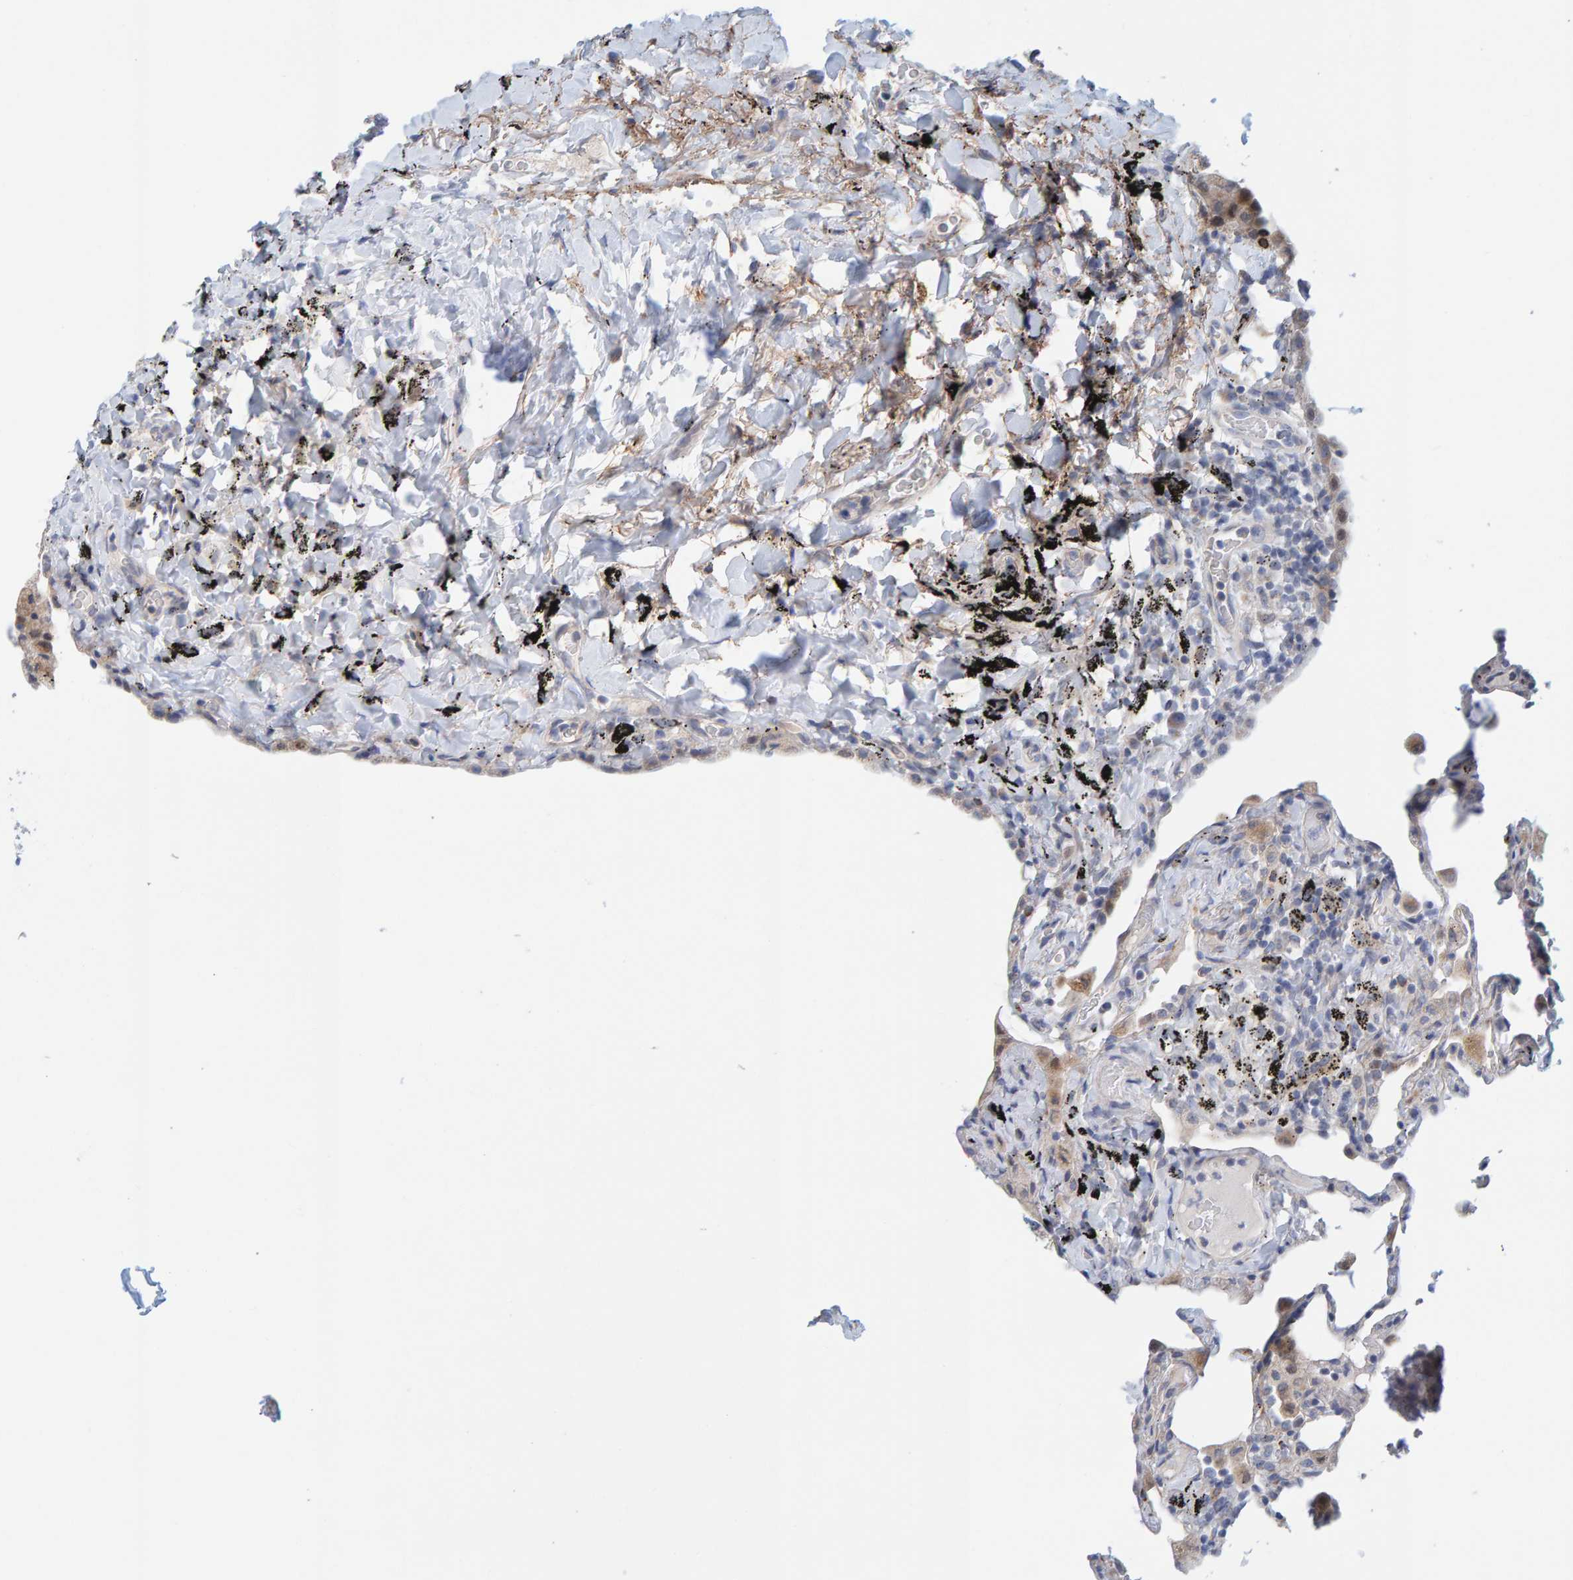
{"staining": {"intensity": "negative", "quantity": "none", "location": "none"}, "tissue": "lung", "cell_type": "Alveolar cells", "image_type": "normal", "snomed": [{"axis": "morphology", "description": "Normal tissue, NOS"}, {"axis": "topography", "description": "Lung"}], "caption": "Immunohistochemistry micrograph of unremarkable lung: human lung stained with DAB (3,3'-diaminobenzidine) demonstrates no significant protein expression in alveolar cells.", "gene": "ZC3H3", "patient": {"sex": "male", "age": 59}}